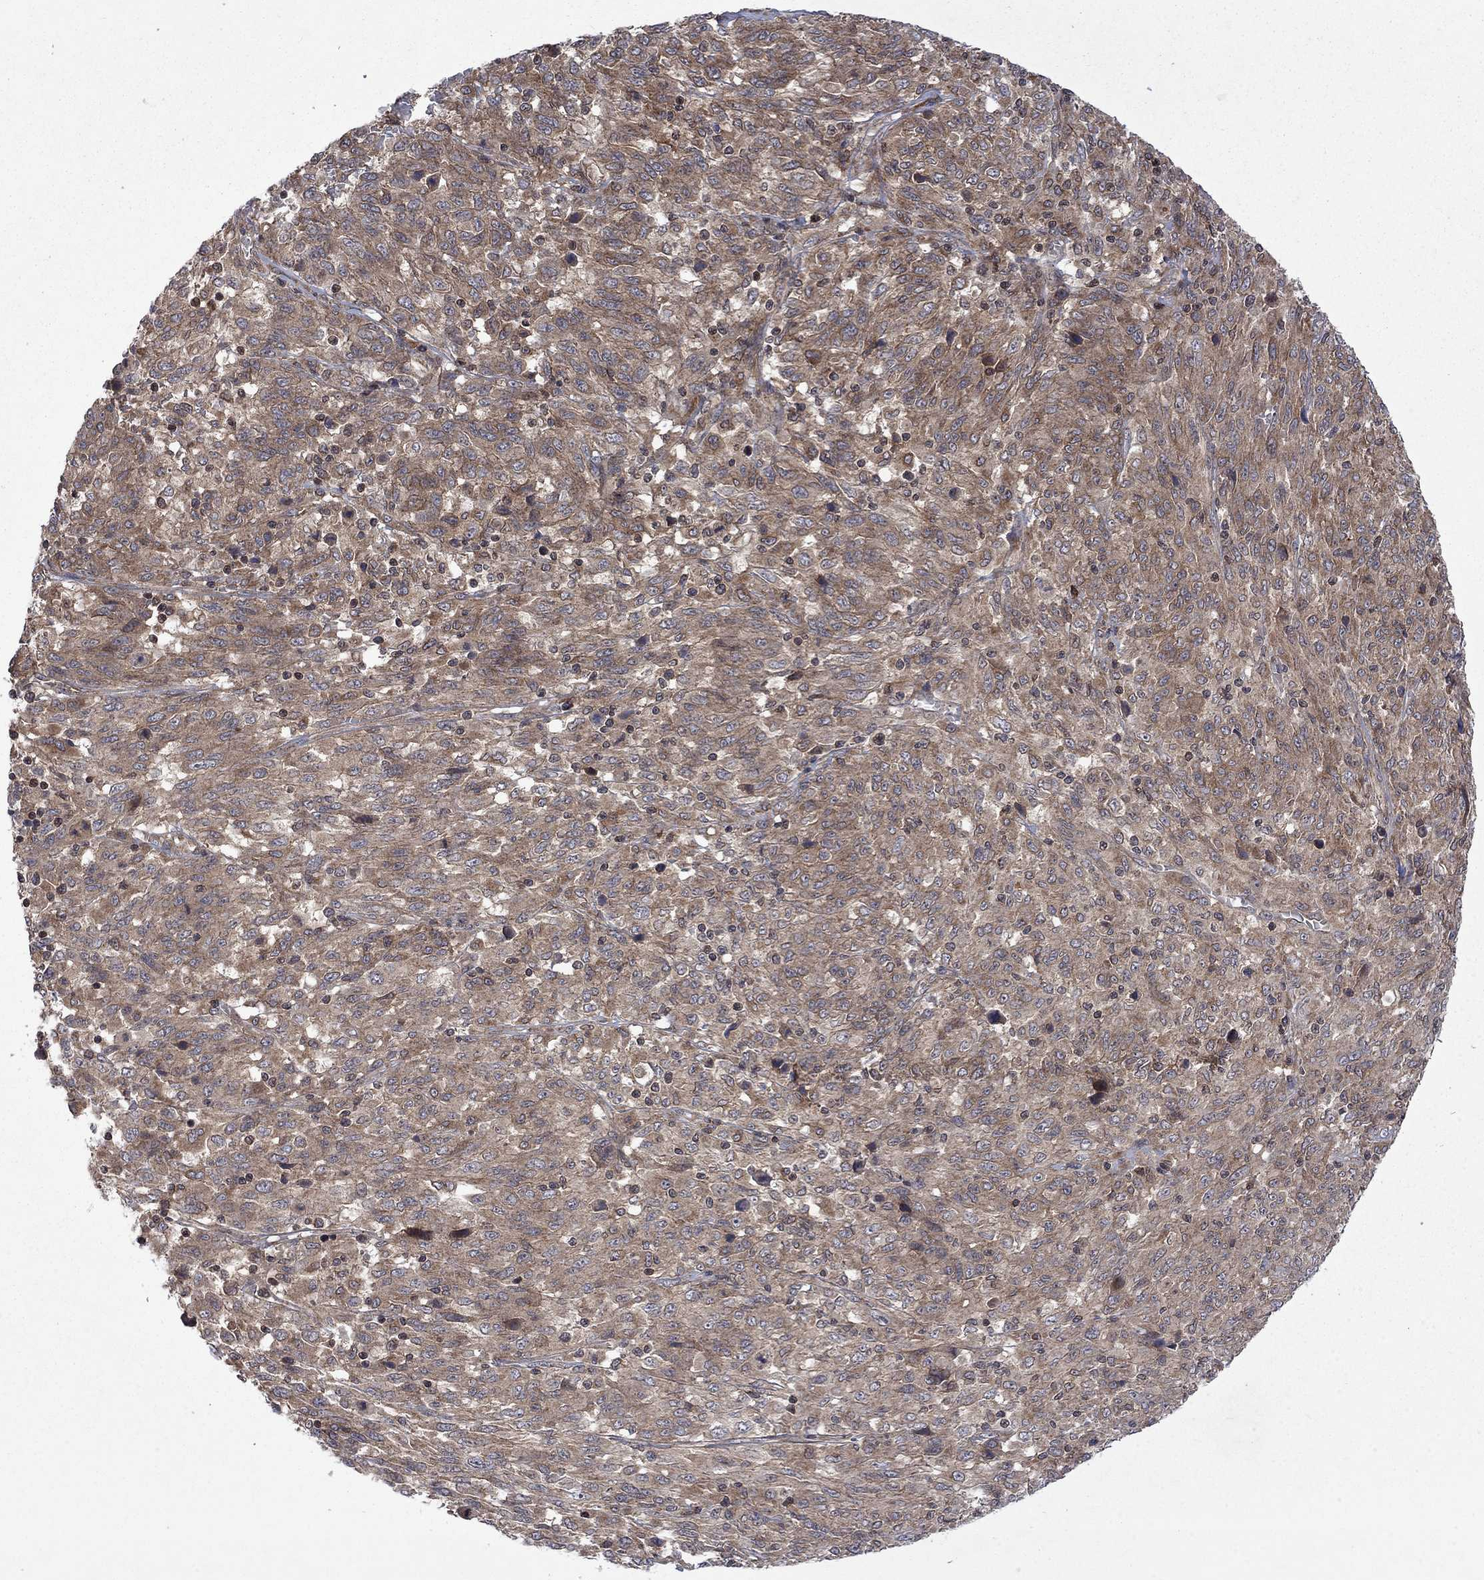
{"staining": {"intensity": "moderate", "quantity": ">75%", "location": "cytoplasmic/membranous"}, "tissue": "melanoma", "cell_type": "Tumor cells", "image_type": "cancer", "snomed": [{"axis": "morphology", "description": "Malignant melanoma, NOS"}, {"axis": "topography", "description": "Skin"}], "caption": "A histopathology image showing moderate cytoplasmic/membranous expression in about >75% of tumor cells in malignant melanoma, as visualized by brown immunohistochemical staining.", "gene": "TMEM33", "patient": {"sex": "female", "age": 91}}